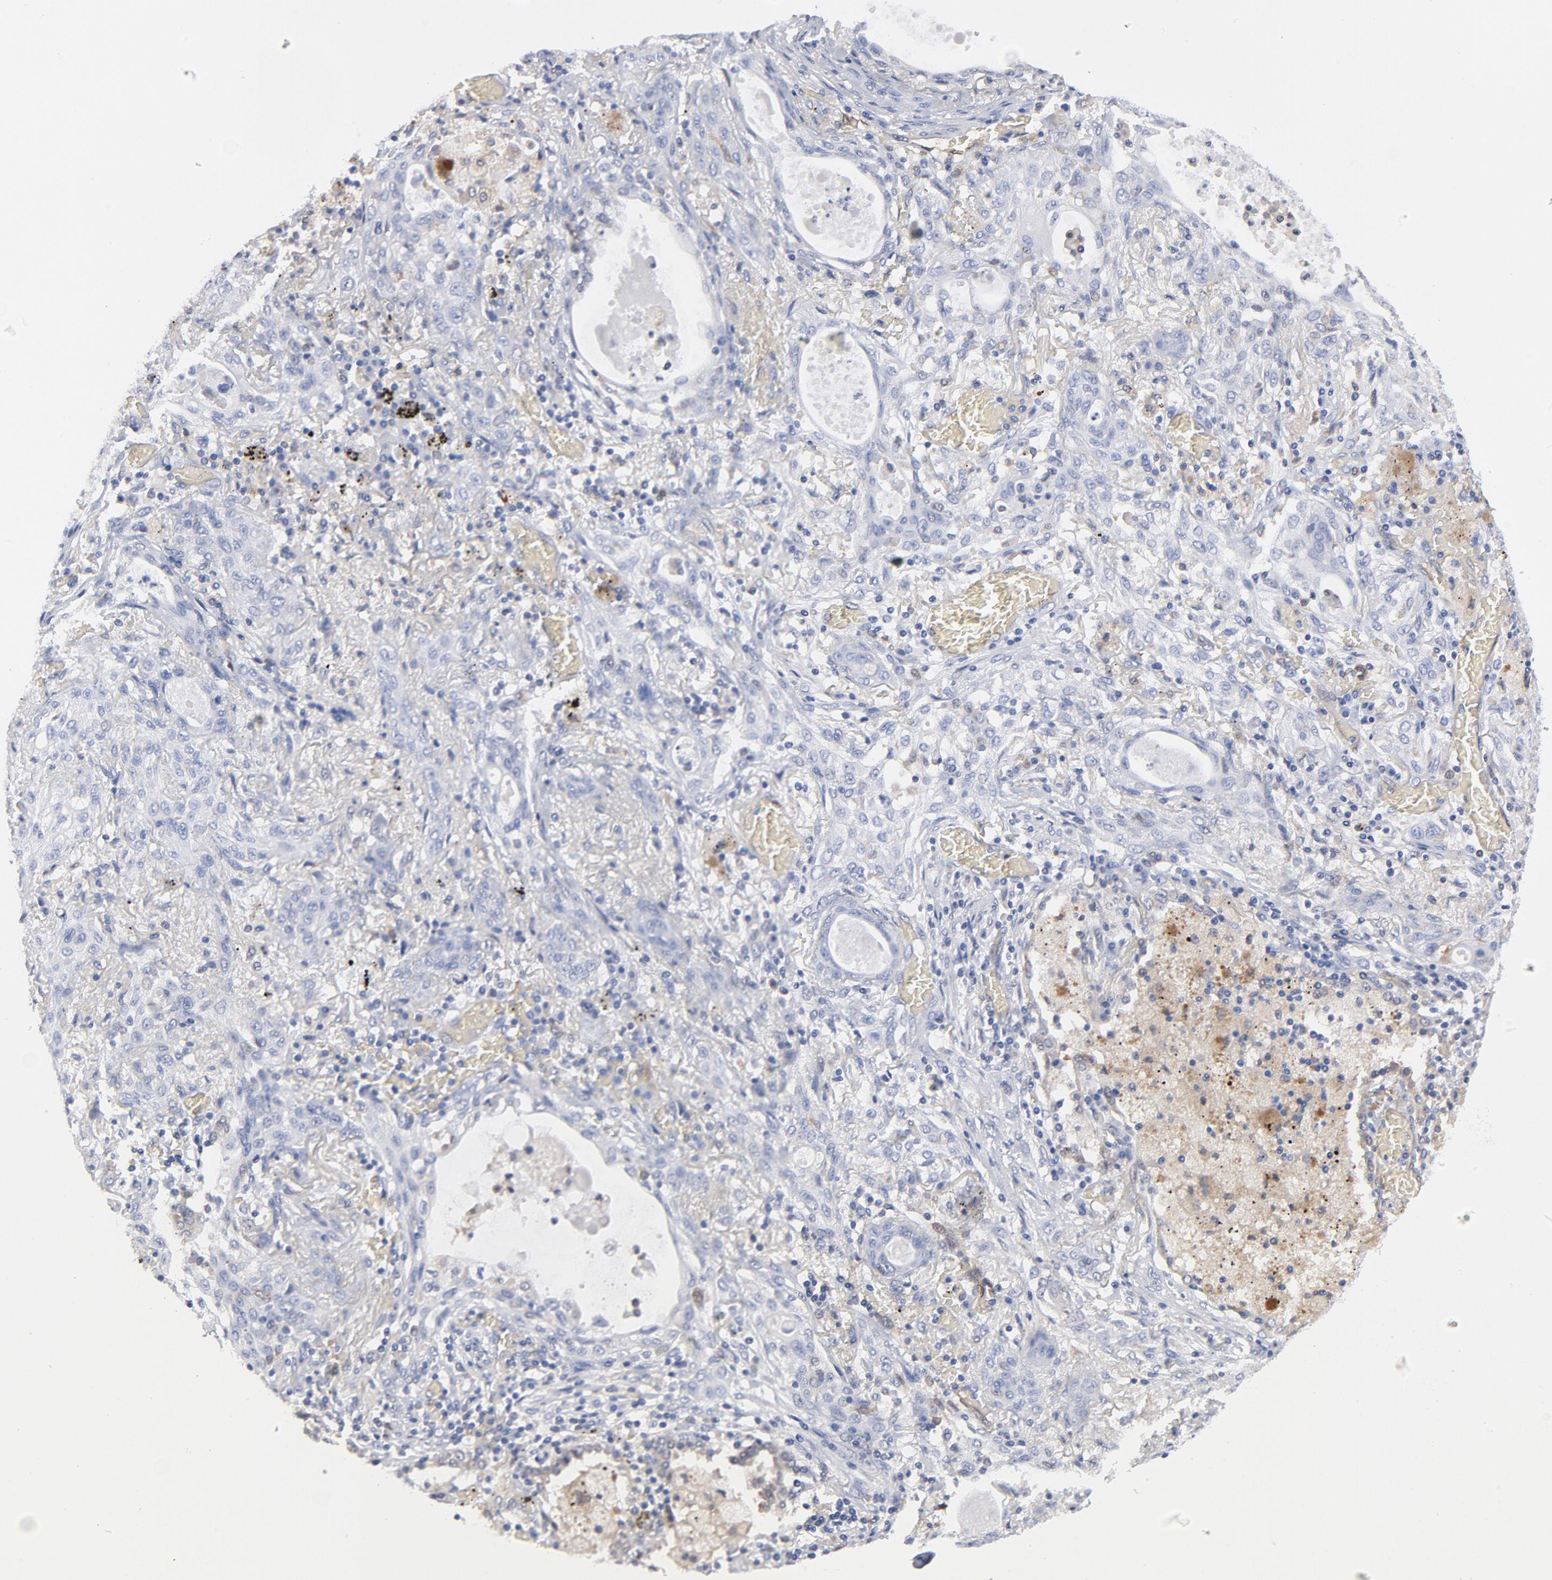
{"staining": {"intensity": "negative", "quantity": "none", "location": "none"}, "tissue": "lung cancer", "cell_type": "Tumor cells", "image_type": "cancer", "snomed": [{"axis": "morphology", "description": "Squamous cell carcinoma, NOS"}, {"axis": "topography", "description": "Lung"}], "caption": "An immunohistochemistry (IHC) photomicrograph of lung squamous cell carcinoma is shown. There is no staining in tumor cells of lung squamous cell carcinoma.", "gene": "ARRB1", "patient": {"sex": "female", "age": 47}}